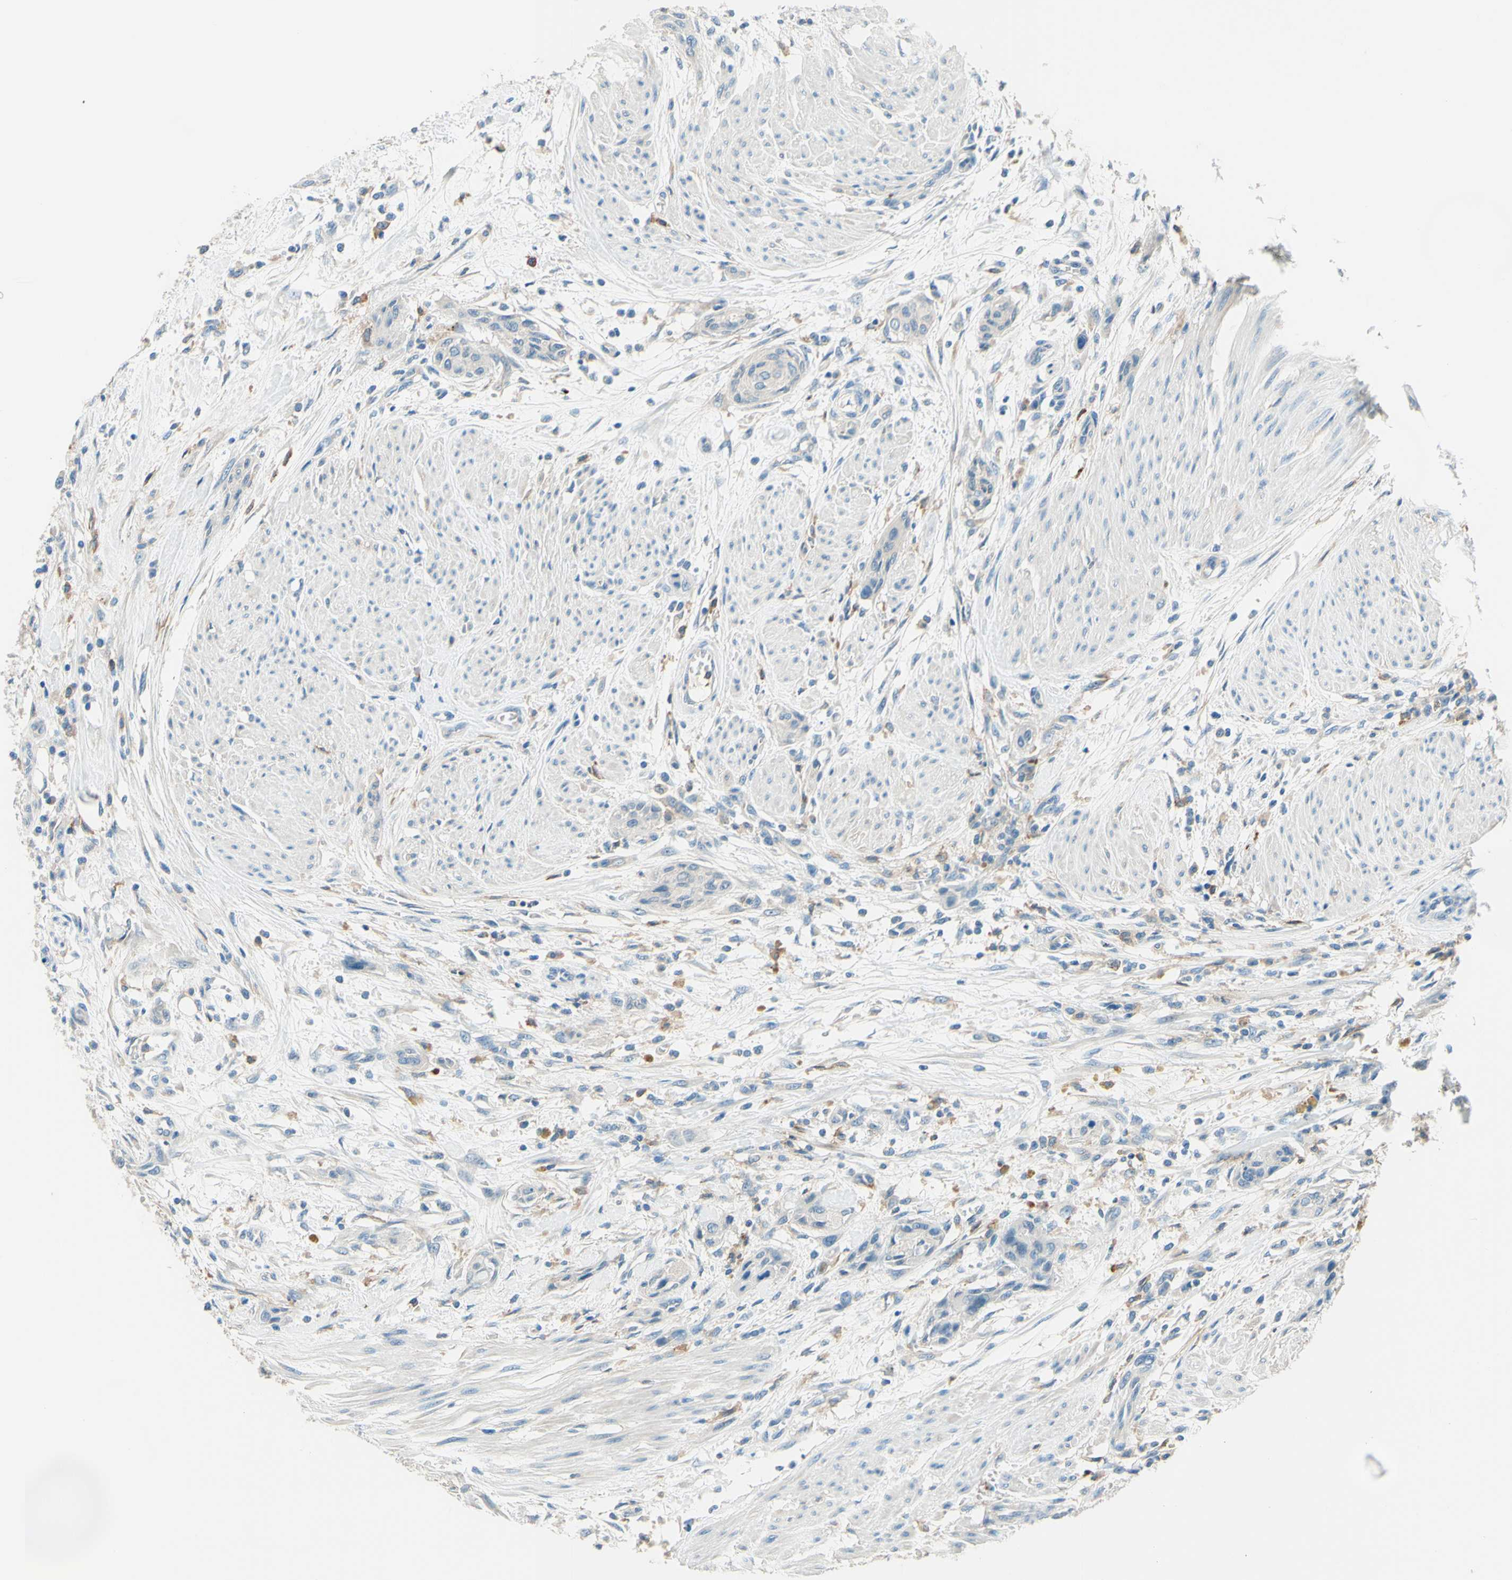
{"staining": {"intensity": "negative", "quantity": "none", "location": "none"}, "tissue": "urothelial cancer", "cell_type": "Tumor cells", "image_type": "cancer", "snomed": [{"axis": "morphology", "description": "Urothelial carcinoma, High grade"}, {"axis": "topography", "description": "Urinary bladder"}], "caption": "Protein analysis of urothelial carcinoma (high-grade) reveals no significant positivity in tumor cells. Brightfield microscopy of immunohistochemistry (IHC) stained with DAB (brown) and hematoxylin (blue), captured at high magnification.", "gene": "SIGLEC9", "patient": {"sex": "male", "age": 35}}